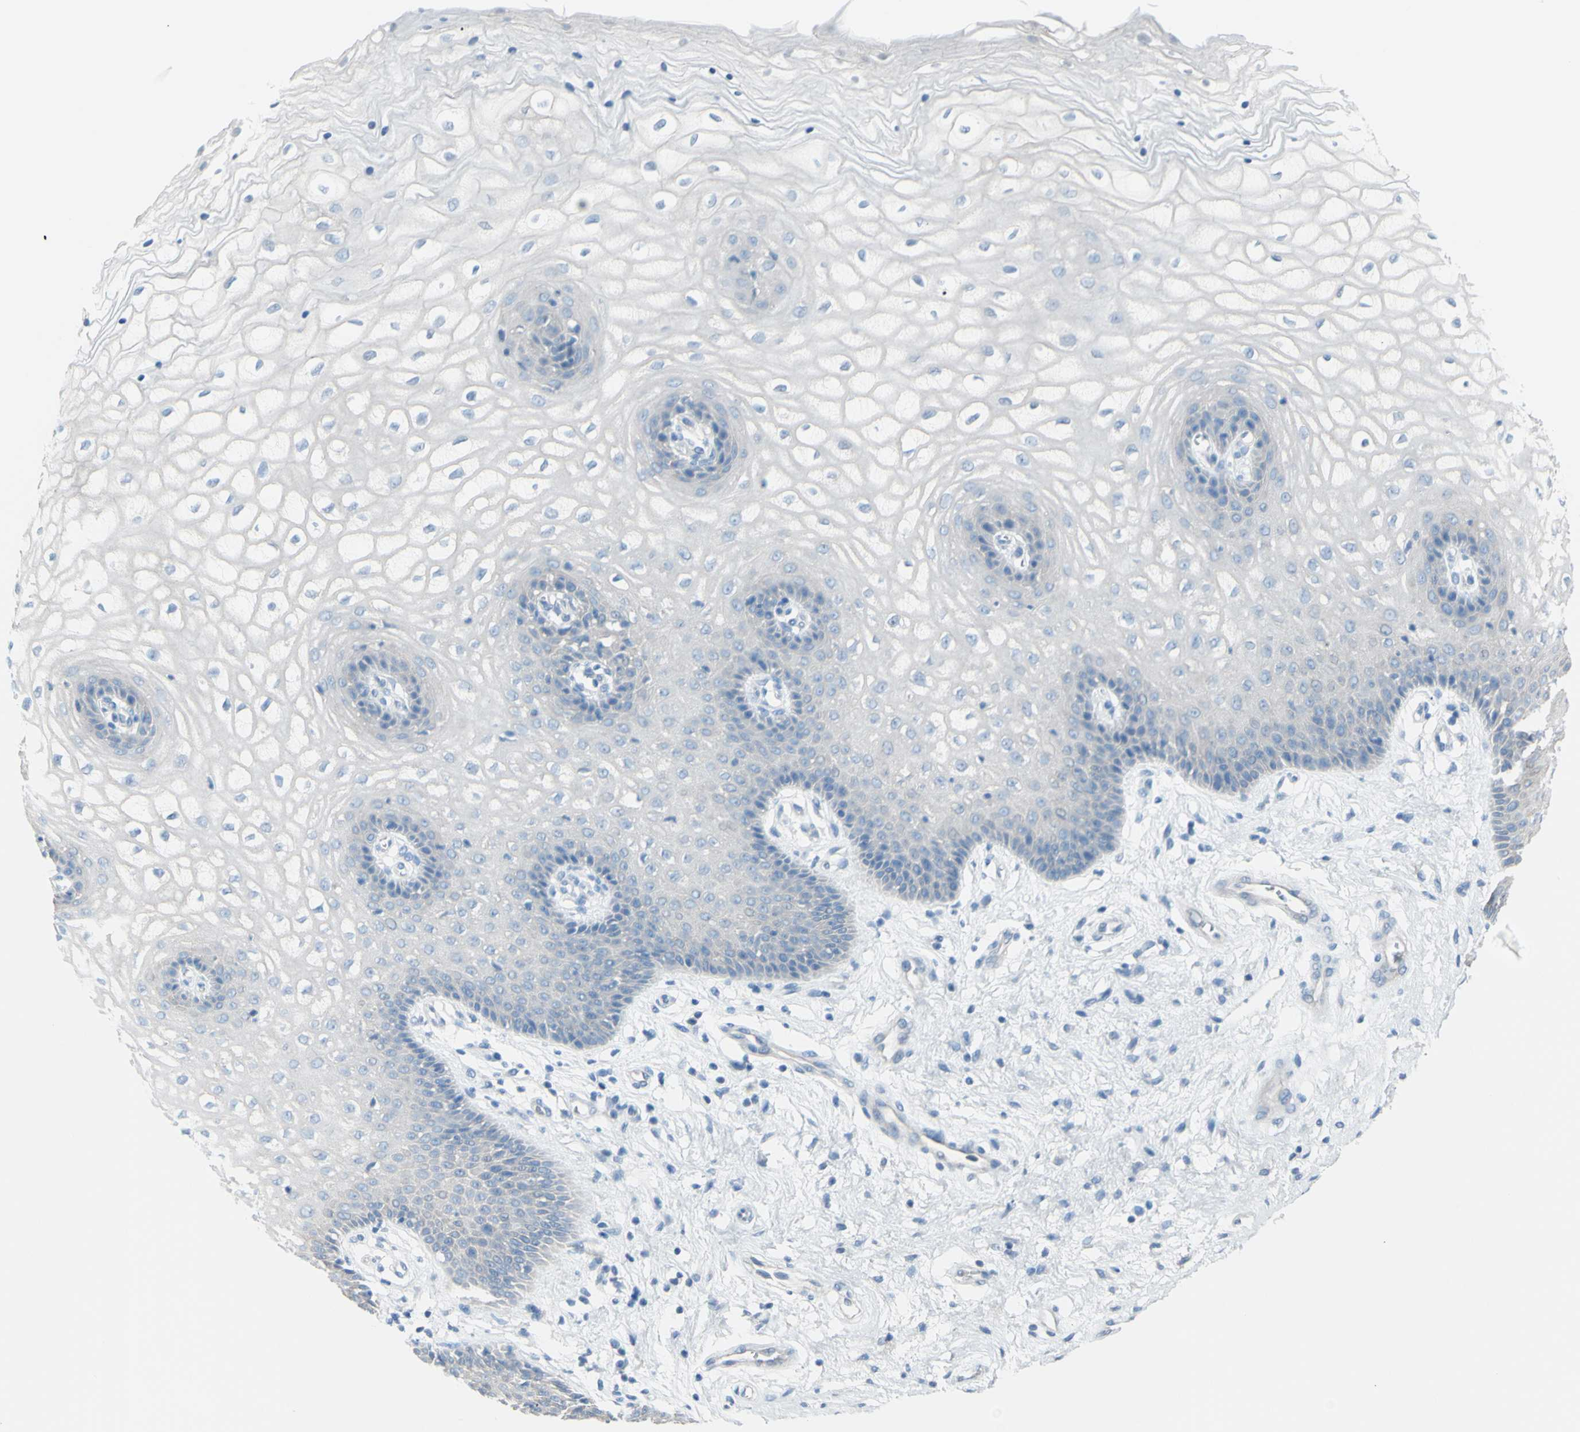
{"staining": {"intensity": "negative", "quantity": "none", "location": "none"}, "tissue": "vagina", "cell_type": "Squamous epithelial cells", "image_type": "normal", "snomed": [{"axis": "morphology", "description": "Normal tissue, NOS"}, {"axis": "topography", "description": "Vagina"}], "caption": "This image is of normal vagina stained with immunohistochemistry to label a protein in brown with the nuclei are counter-stained blue. There is no expression in squamous epithelial cells.", "gene": "TFPI2", "patient": {"sex": "female", "age": 34}}